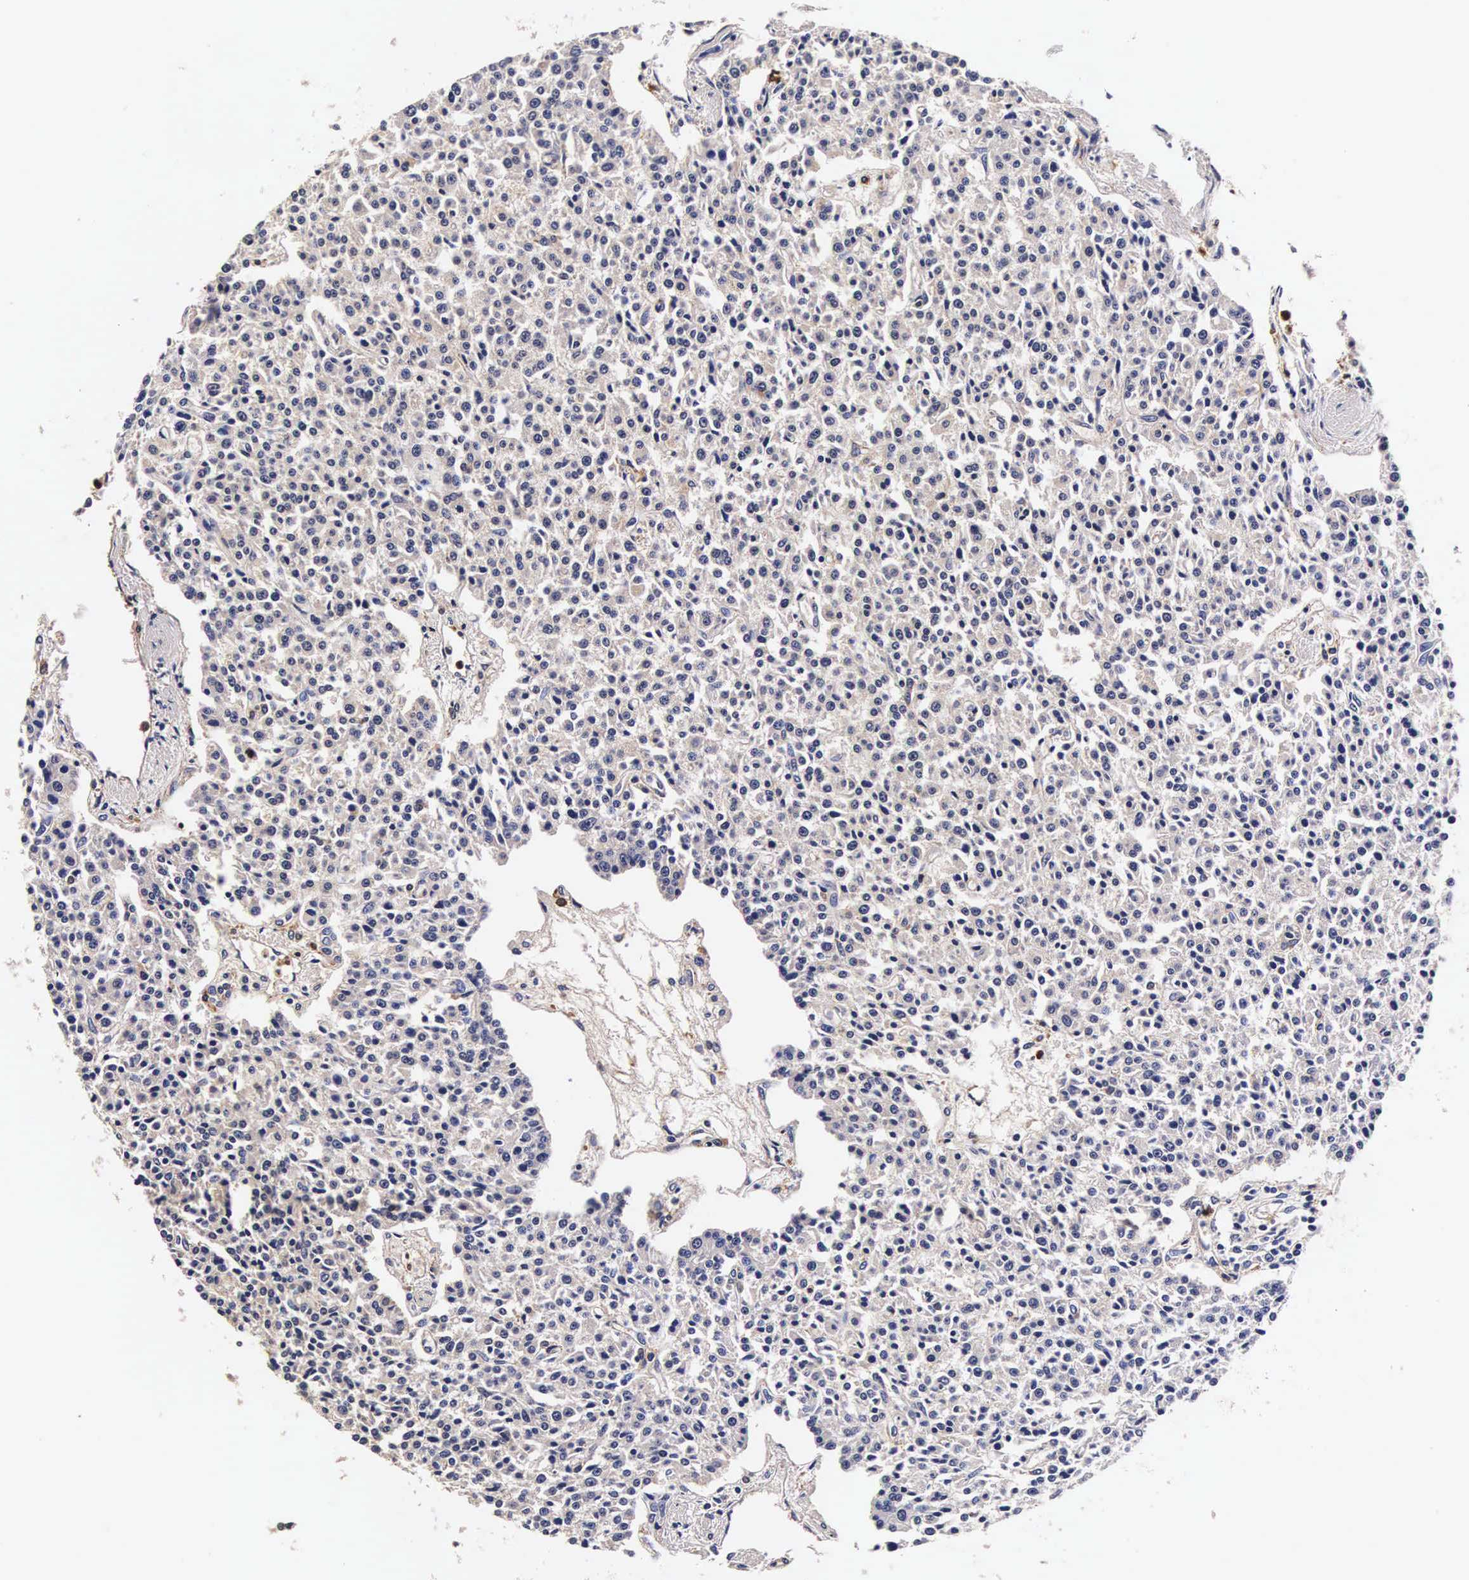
{"staining": {"intensity": "moderate", "quantity": "25%-75%", "location": "cytoplasmic/membranous"}, "tissue": "carcinoid", "cell_type": "Tumor cells", "image_type": "cancer", "snomed": [{"axis": "morphology", "description": "Carcinoid, malignant, NOS"}, {"axis": "topography", "description": "Stomach"}], "caption": "This image demonstrates carcinoid stained with IHC to label a protein in brown. The cytoplasmic/membranous of tumor cells show moderate positivity for the protein. Nuclei are counter-stained blue.", "gene": "CTSB", "patient": {"sex": "female", "age": 76}}